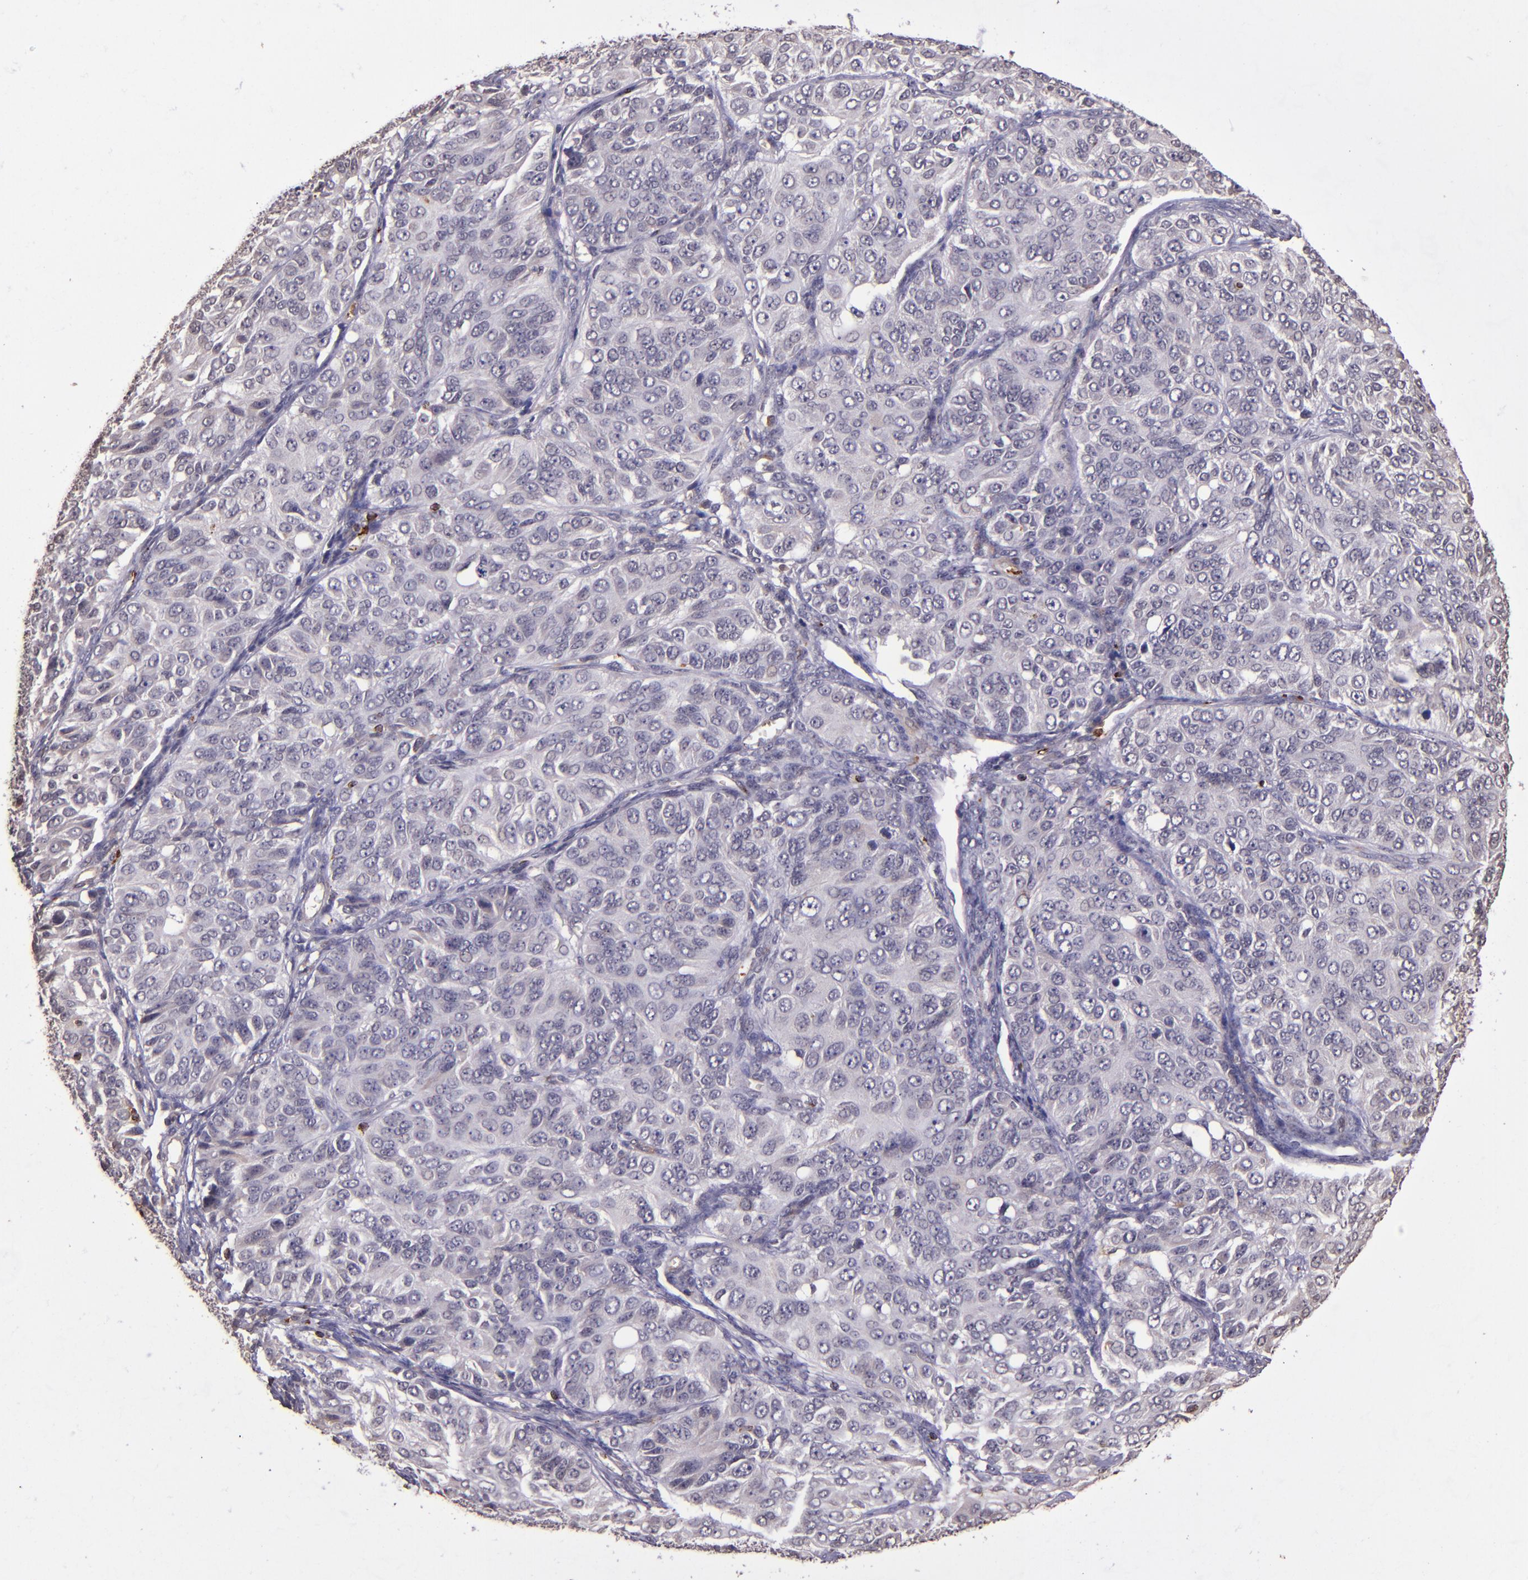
{"staining": {"intensity": "negative", "quantity": "none", "location": "none"}, "tissue": "ovarian cancer", "cell_type": "Tumor cells", "image_type": "cancer", "snomed": [{"axis": "morphology", "description": "Carcinoma, endometroid"}, {"axis": "topography", "description": "Ovary"}], "caption": "There is no significant staining in tumor cells of ovarian cancer (endometroid carcinoma).", "gene": "SLC2A3", "patient": {"sex": "female", "age": 51}}